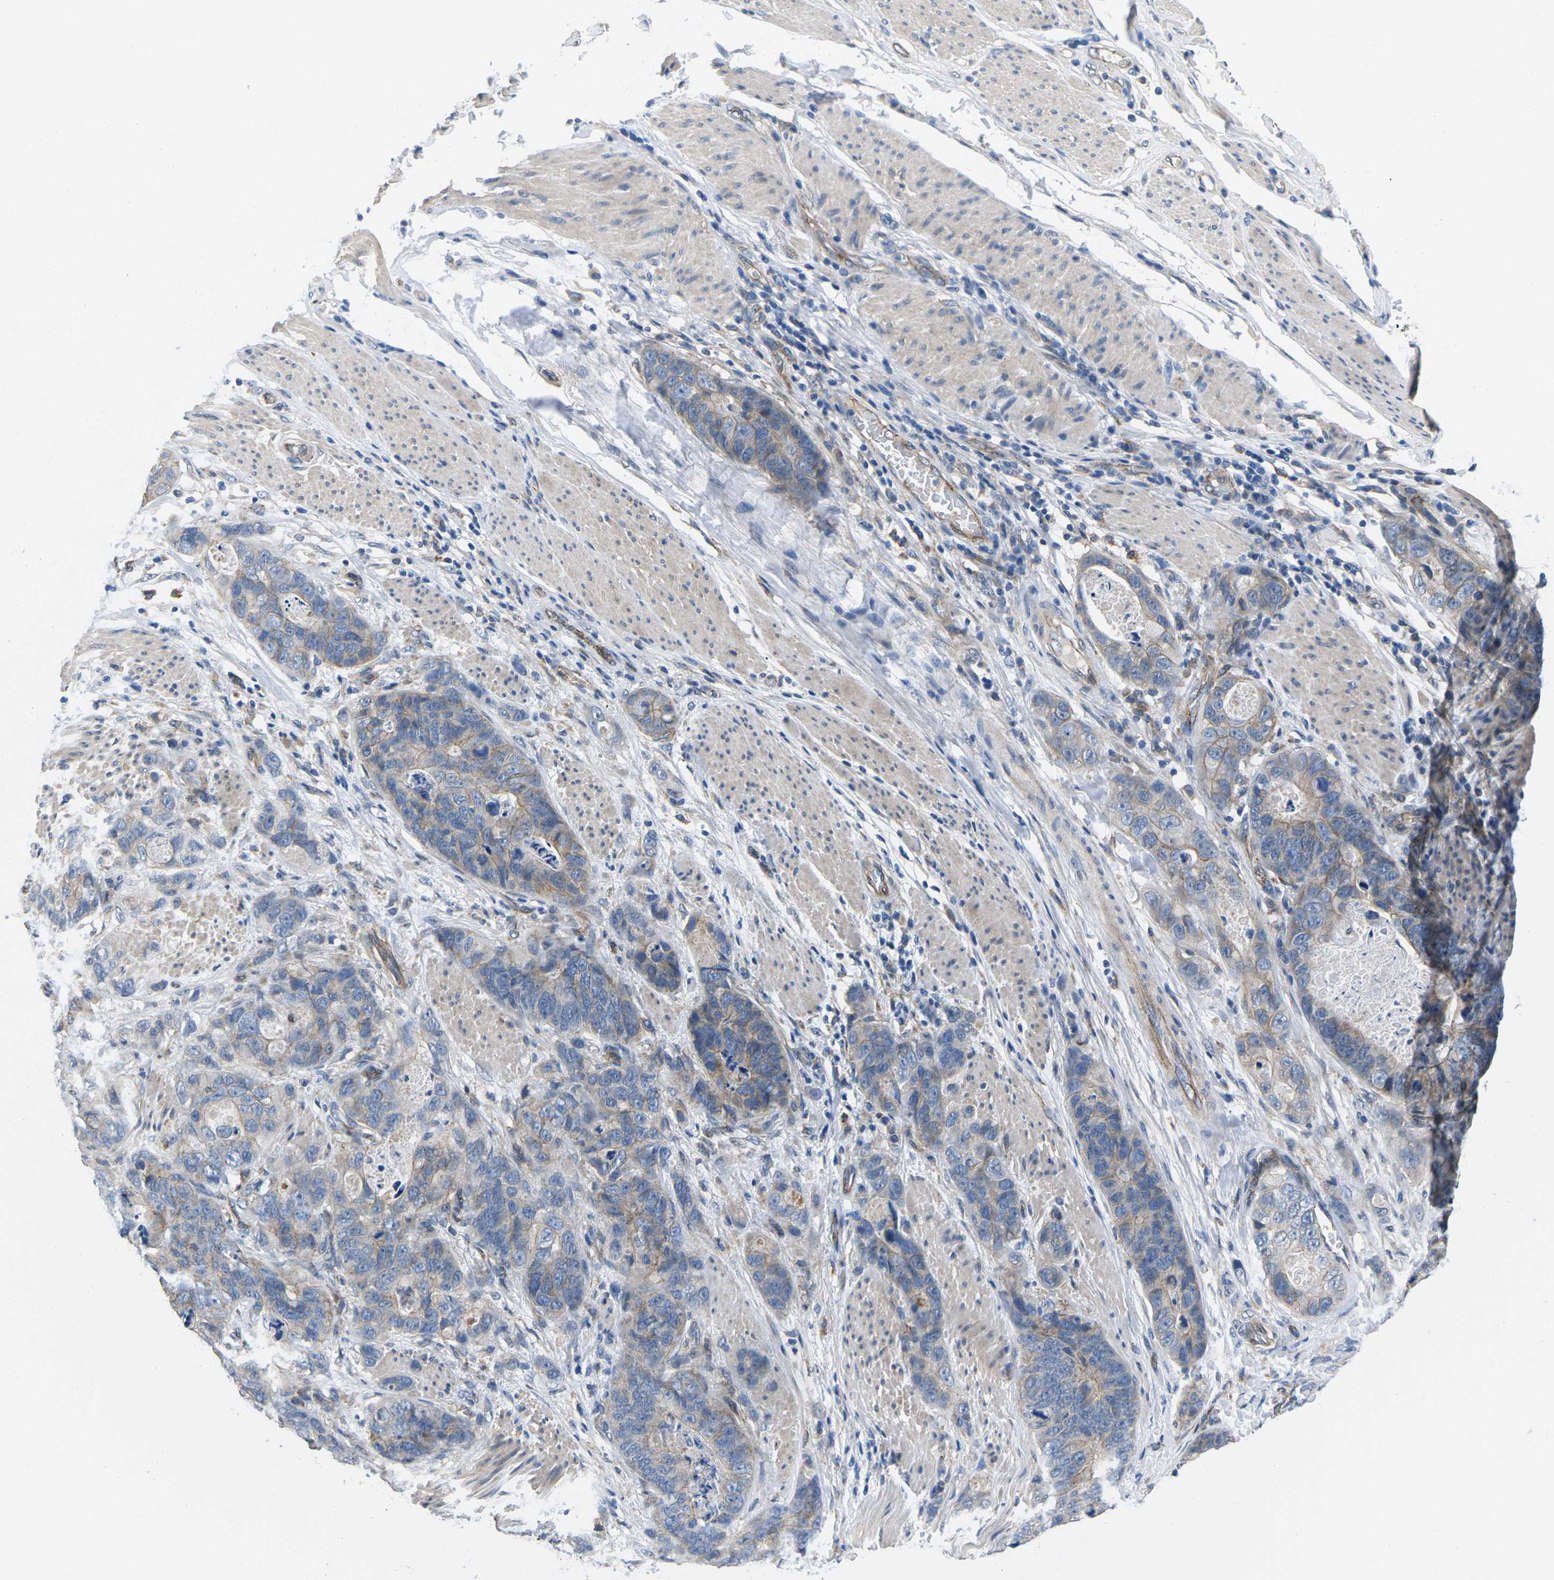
{"staining": {"intensity": "weak", "quantity": ">75%", "location": "cytoplasmic/membranous"}, "tissue": "stomach cancer", "cell_type": "Tumor cells", "image_type": "cancer", "snomed": [{"axis": "morphology", "description": "Adenocarcinoma, NOS"}, {"axis": "topography", "description": "Stomach"}], "caption": "Stomach adenocarcinoma stained with immunohistochemistry (IHC) displays weak cytoplasmic/membranous staining in approximately >75% of tumor cells. The protein of interest is shown in brown color, while the nuclei are stained blue.", "gene": "CTNND1", "patient": {"sex": "female", "age": 89}}